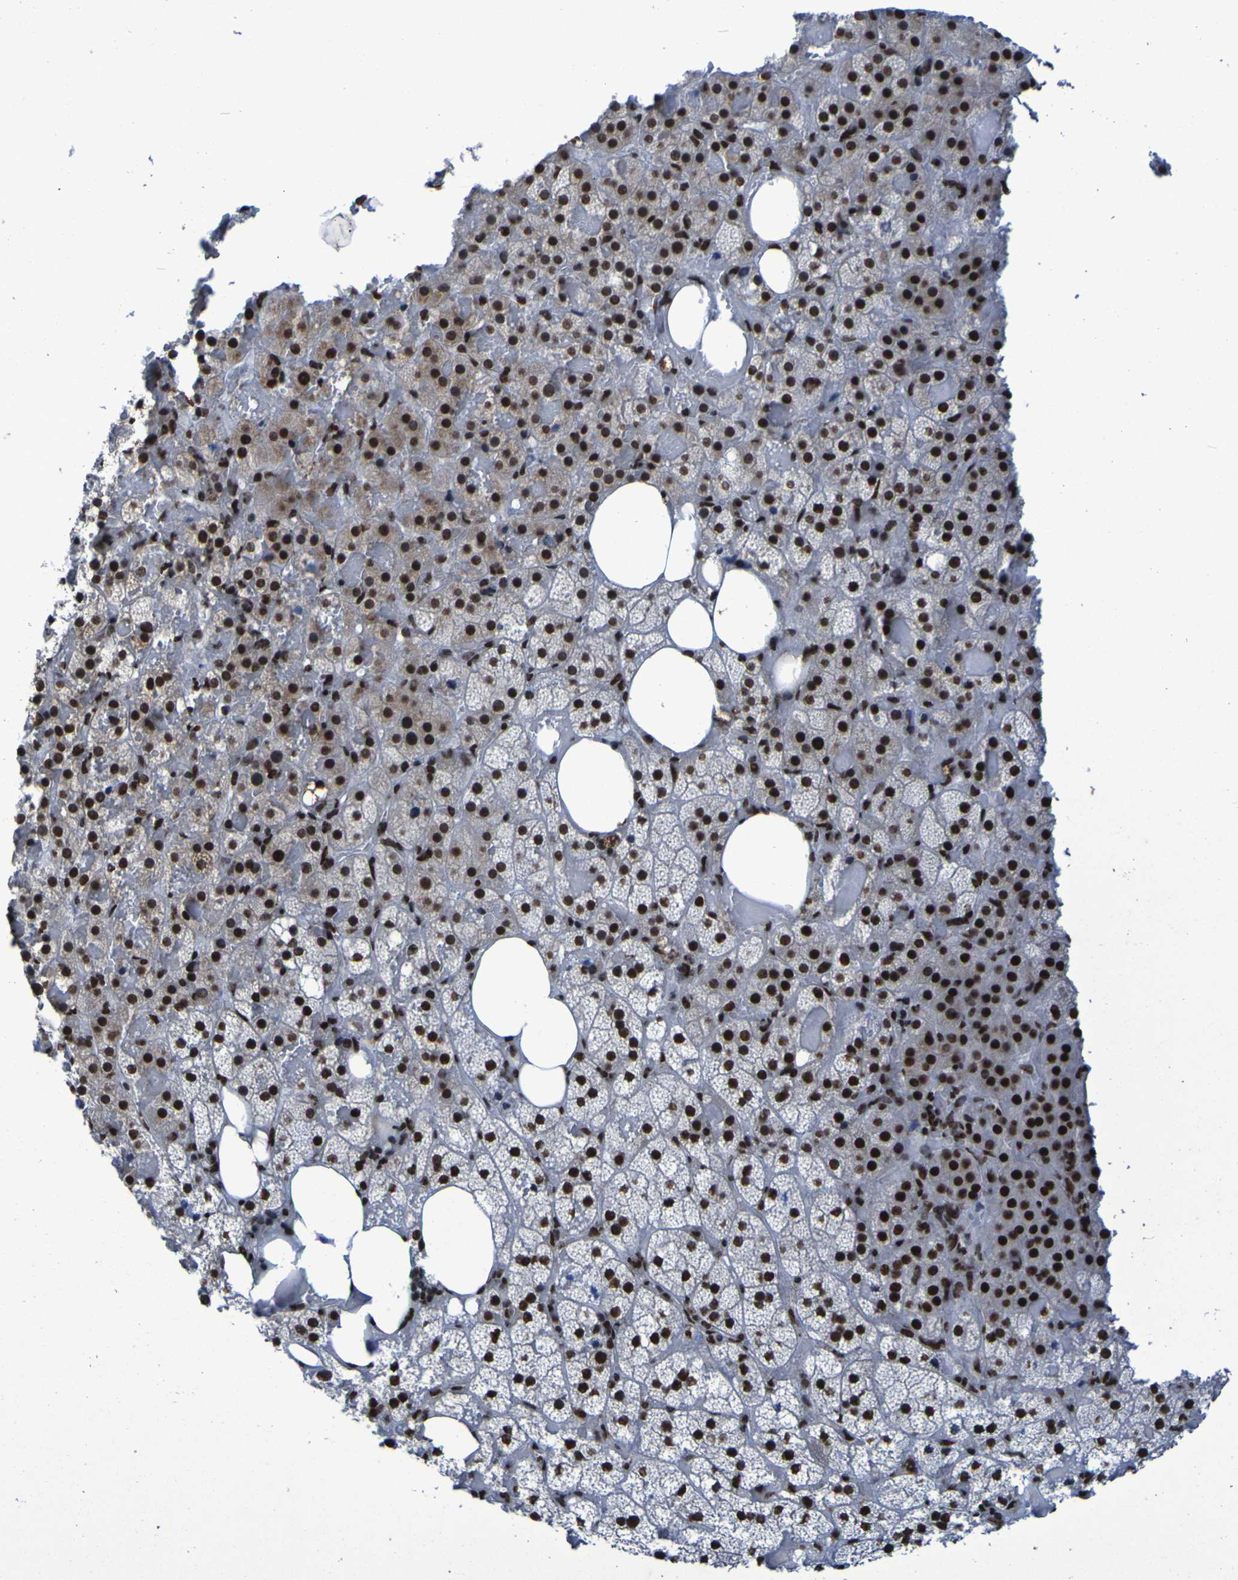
{"staining": {"intensity": "strong", "quantity": ">75%", "location": "nuclear"}, "tissue": "adrenal gland", "cell_type": "Glandular cells", "image_type": "normal", "snomed": [{"axis": "morphology", "description": "Normal tissue, NOS"}, {"axis": "topography", "description": "Adrenal gland"}], "caption": "Immunohistochemical staining of benign human adrenal gland reveals high levels of strong nuclear positivity in approximately >75% of glandular cells.", "gene": "HNRNPR", "patient": {"sex": "female", "age": 59}}